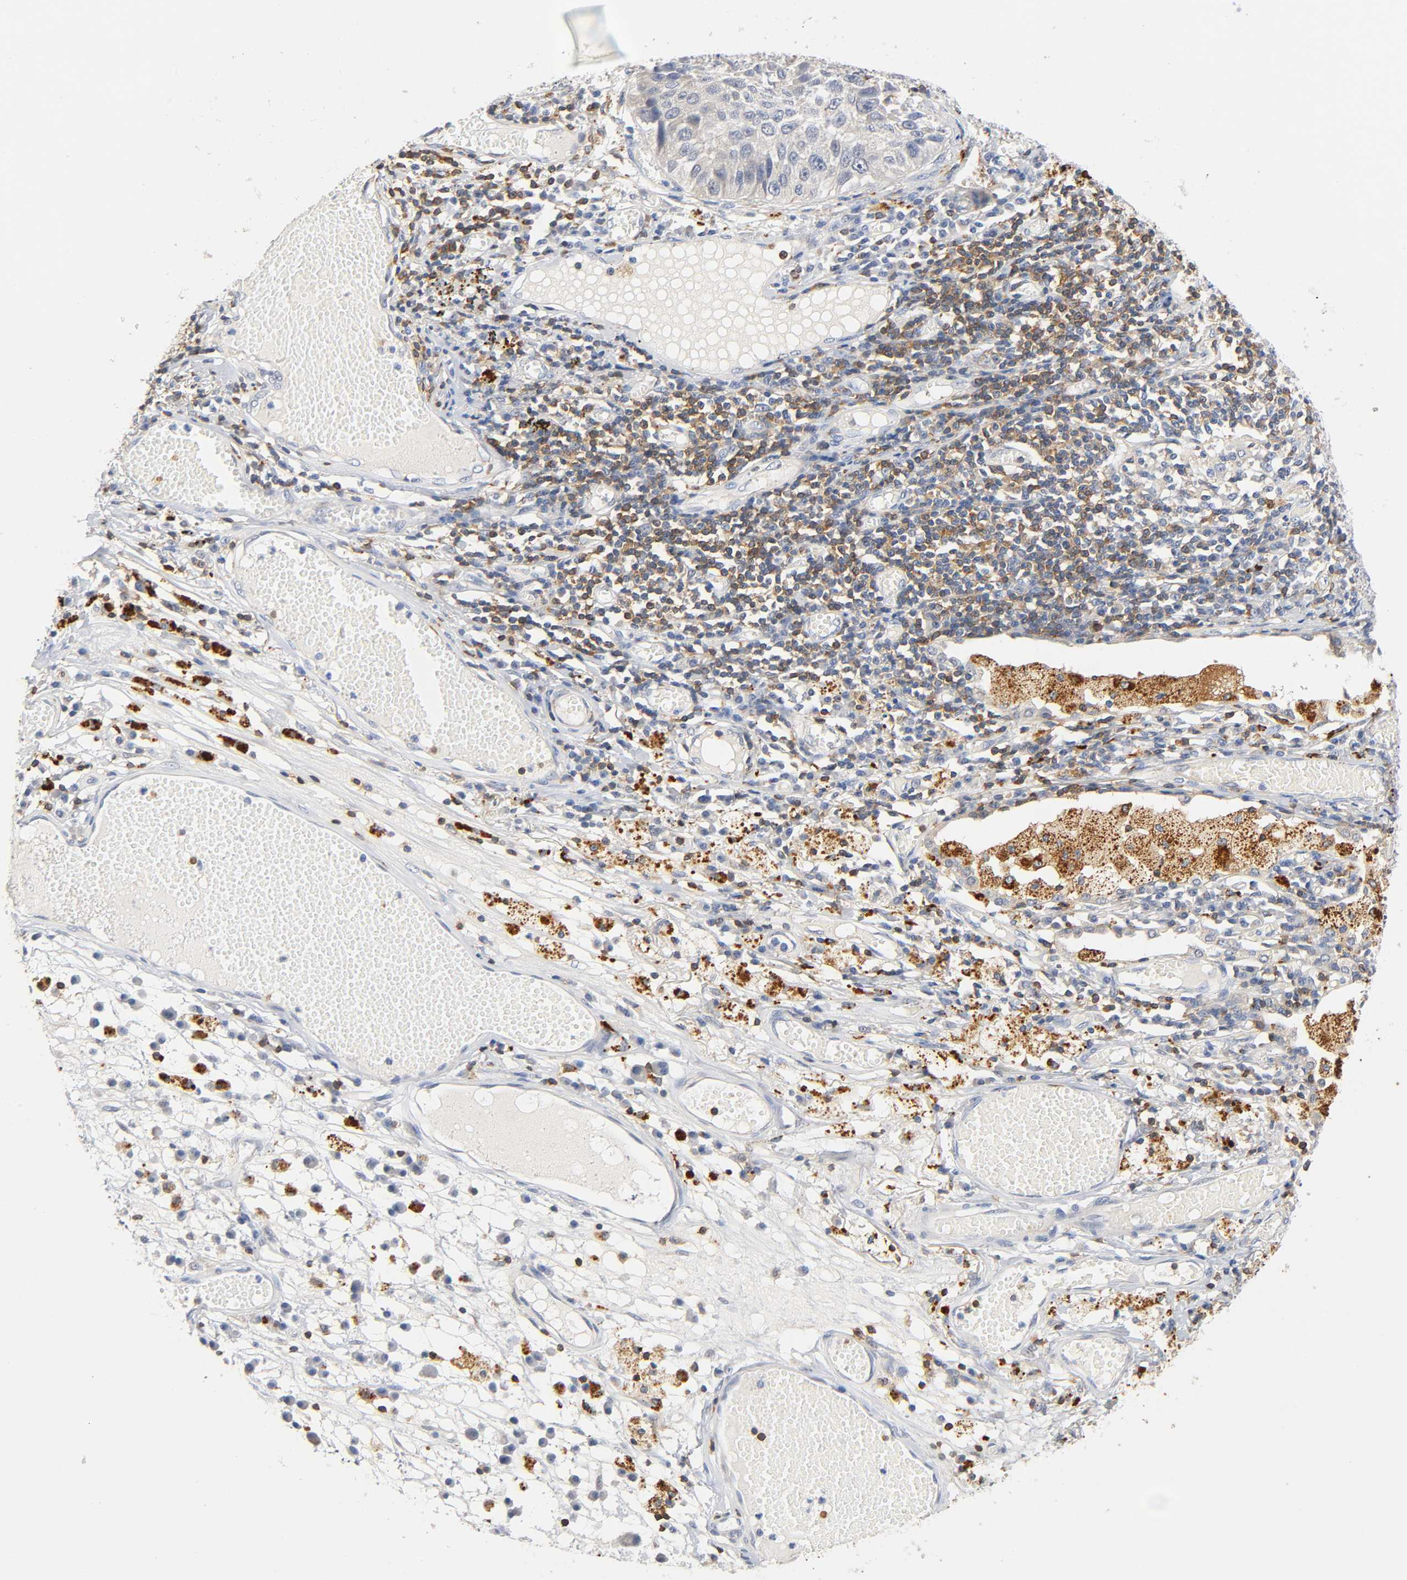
{"staining": {"intensity": "negative", "quantity": "none", "location": "none"}, "tissue": "lung cancer", "cell_type": "Tumor cells", "image_type": "cancer", "snomed": [{"axis": "morphology", "description": "Squamous cell carcinoma, NOS"}, {"axis": "topography", "description": "Lung"}], "caption": "There is no significant staining in tumor cells of lung squamous cell carcinoma. The staining is performed using DAB (3,3'-diaminobenzidine) brown chromogen with nuclei counter-stained in using hematoxylin.", "gene": "UCKL1", "patient": {"sex": "male", "age": 71}}